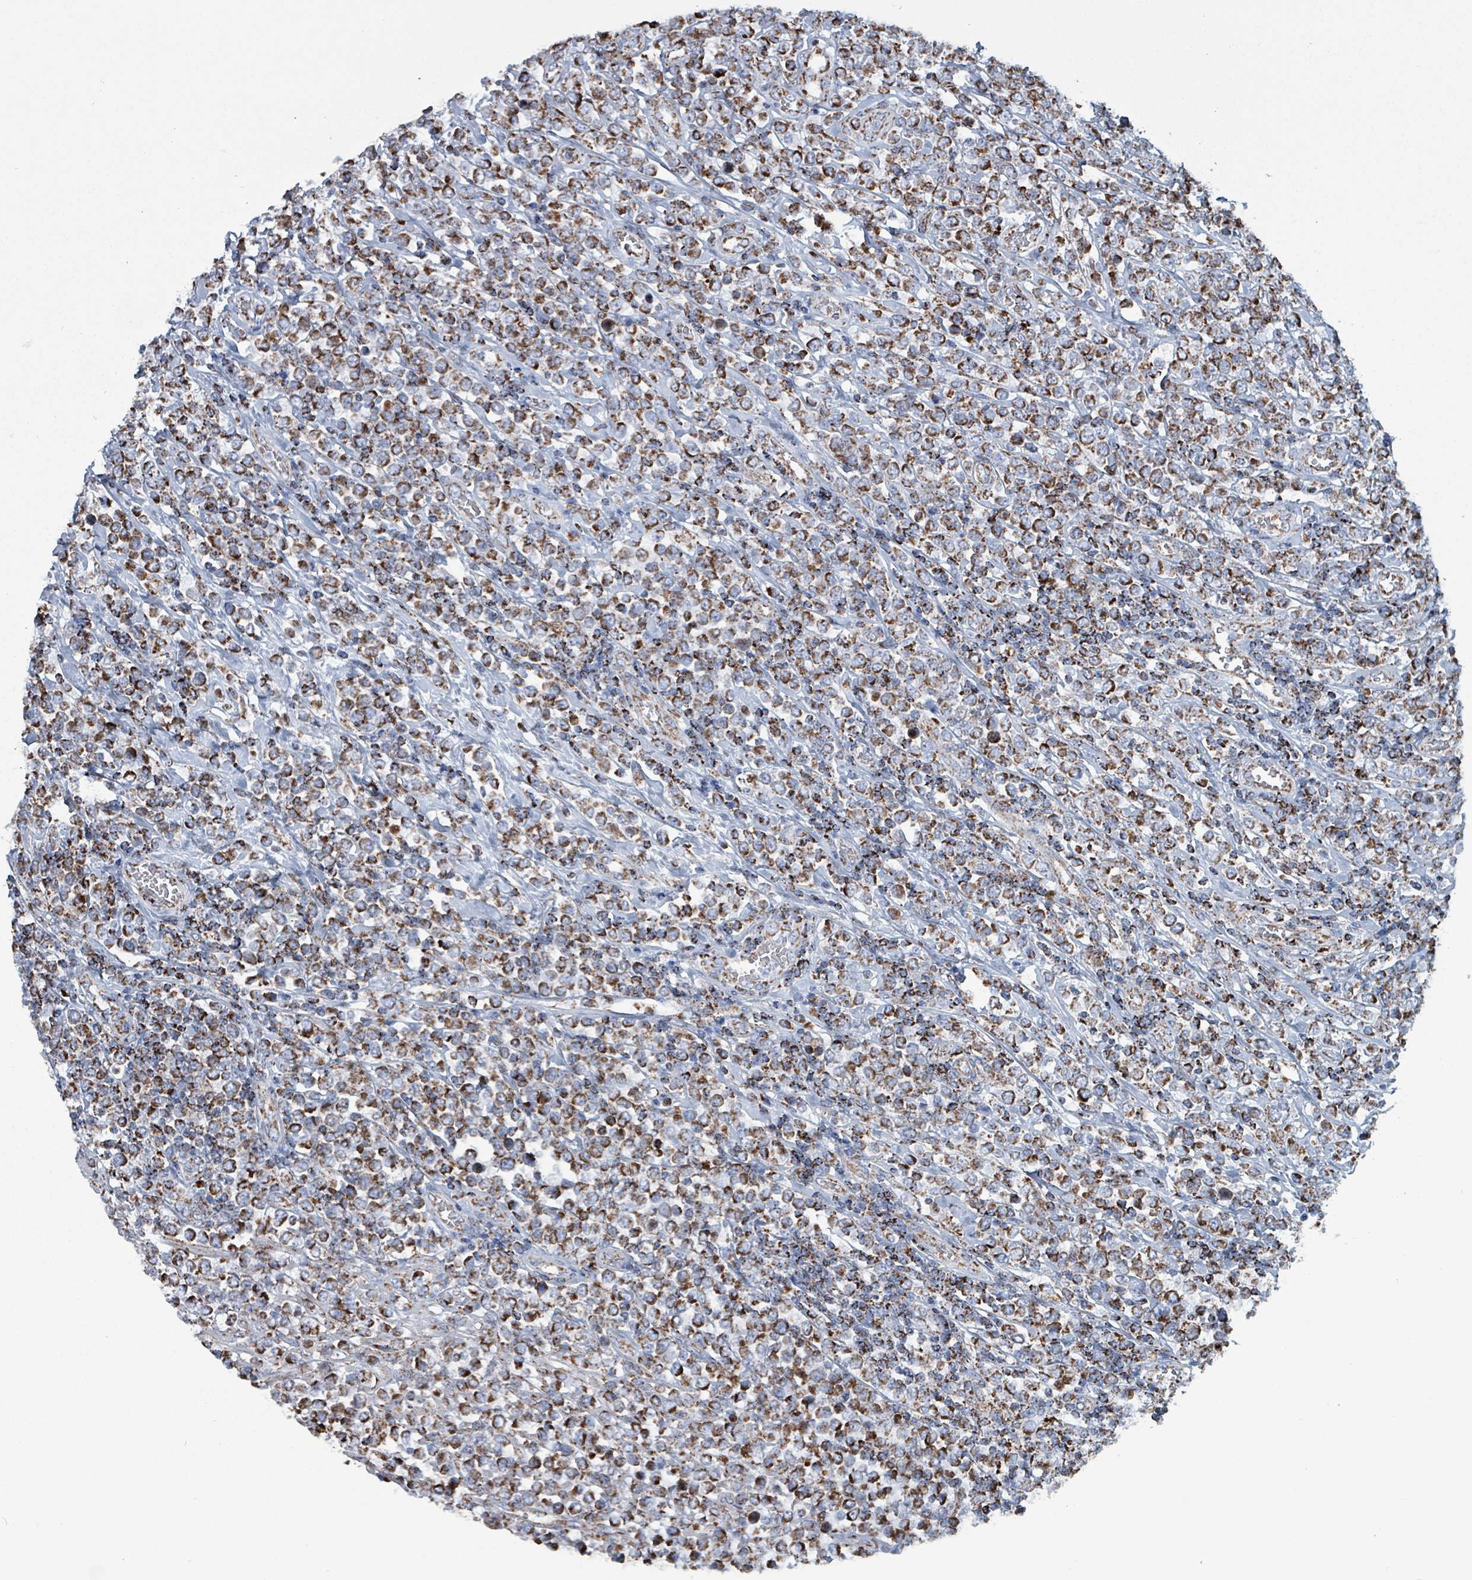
{"staining": {"intensity": "strong", "quantity": ">75%", "location": "cytoplasmic/membranous"}, "tissue": "lymphoma", "cell_type": "Tumor cells", "image_type": "cancer", "snomed": [{"axis": "morphology", "description": "Malignant lymphoma, non-Hodgkin's type, High grade"}, {"axis": "topography", "description": "Soft tissue"}], "caption": "Malignant lymphoma, non-Hodgkin's type (high-grade) stained with DAB immunohistochemistry (IHC) exhibits high levels of strong cytoplasmic/membranous positivity in about >75% of tumor cells. Using DAB (brown) and hematoxylin (blue) stains, captured at high magnification using brightfield microscopy.", "gene": "IDH3B", "patient": {"sex": "female", "age": 56}}